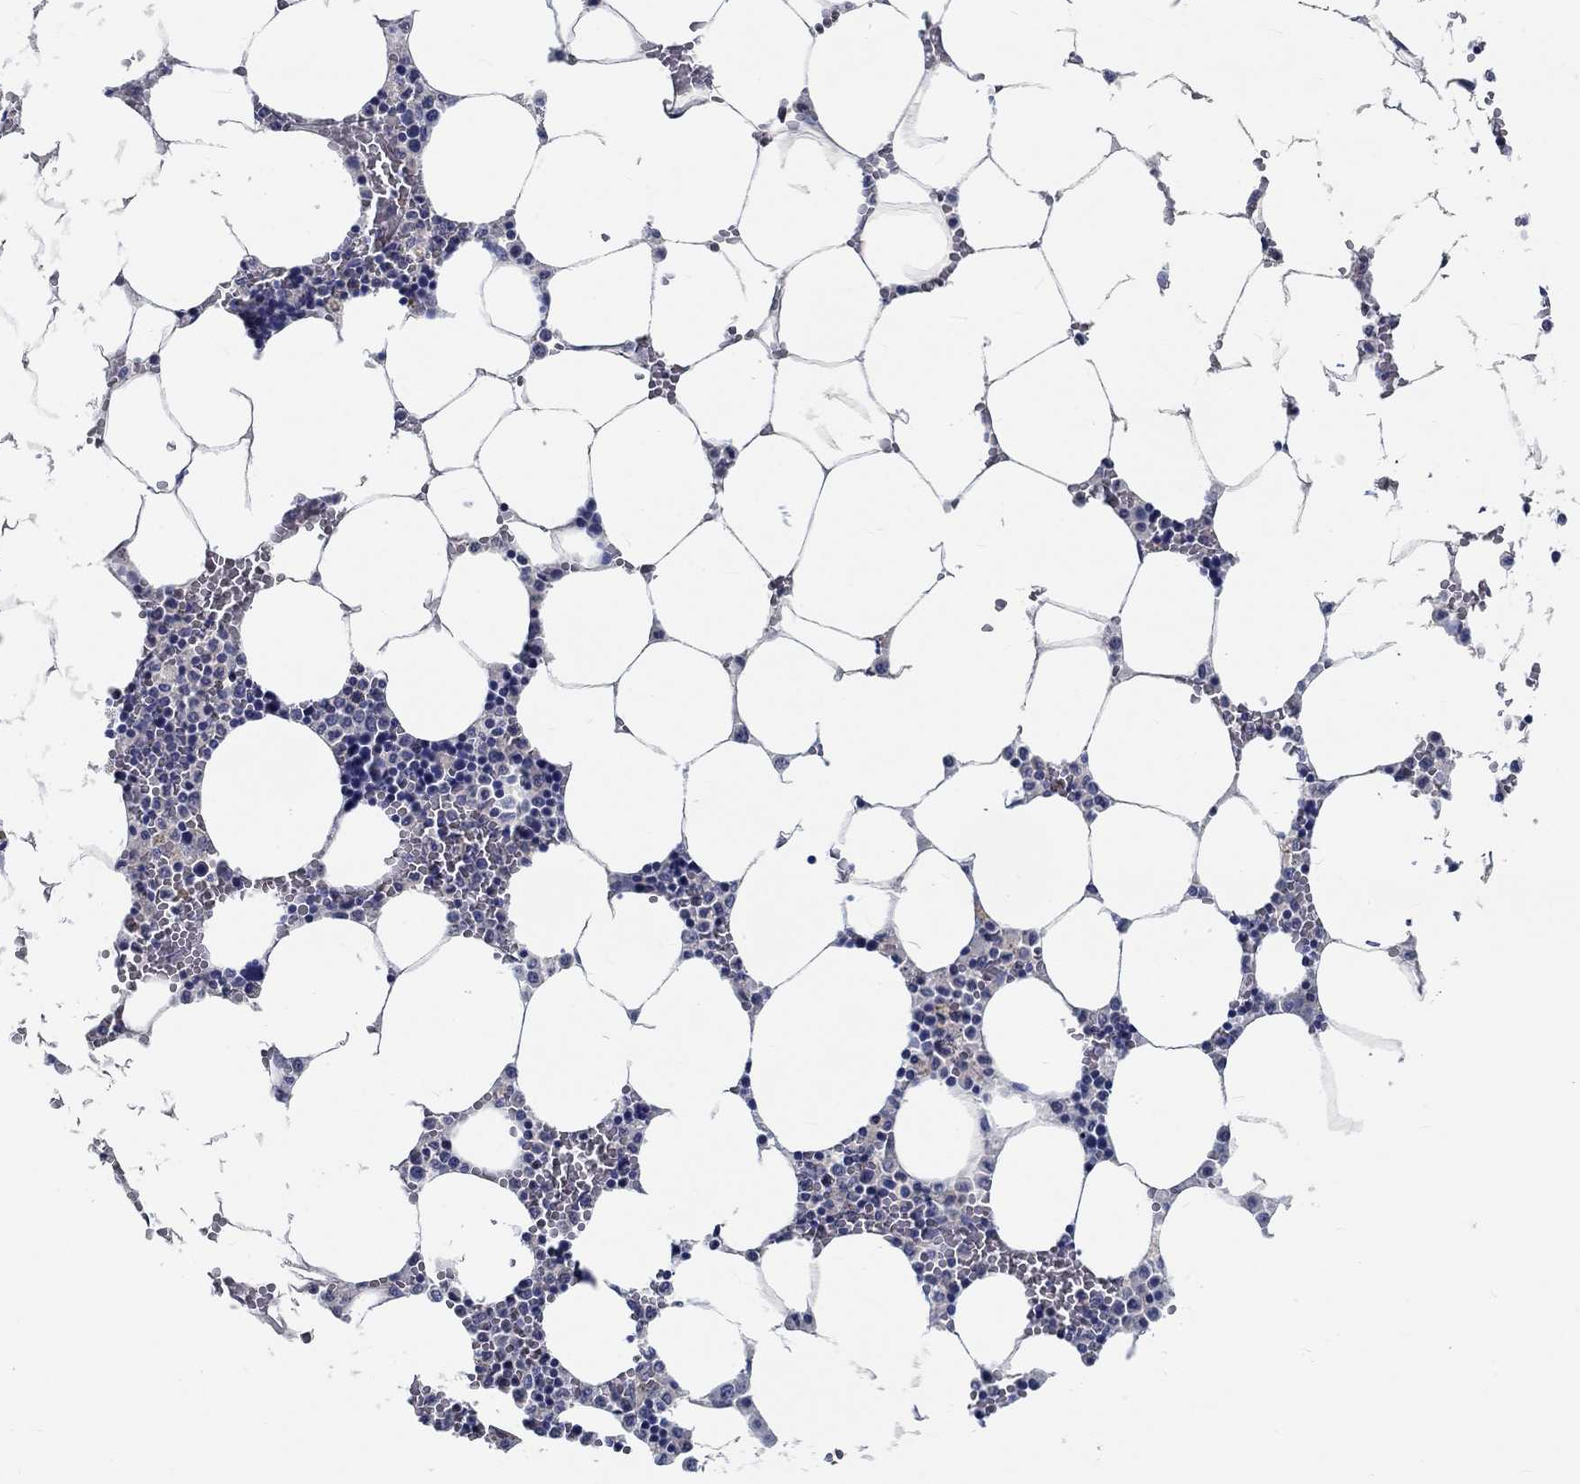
{"staining": {"intensity": "negative", "quantity": "none", "location": "none"}, "tissue": "bone marrow", "cell_type": "Hematopoietic cells", "image_type": "normal", "snomed": [{"axis": "morphology", "description": "Normal tissue, NOS"}, {"axis": "topography", "description": "Bone marrow"}], "caption": "This image is of normal bone marrow stained with IHC to label a protein in brown with the nuclei are counter-stained blue. There is no positivity in hematopoietic cells.", "gene": "MYBPC1", "patient": {"sex": "female", "age": 64}}